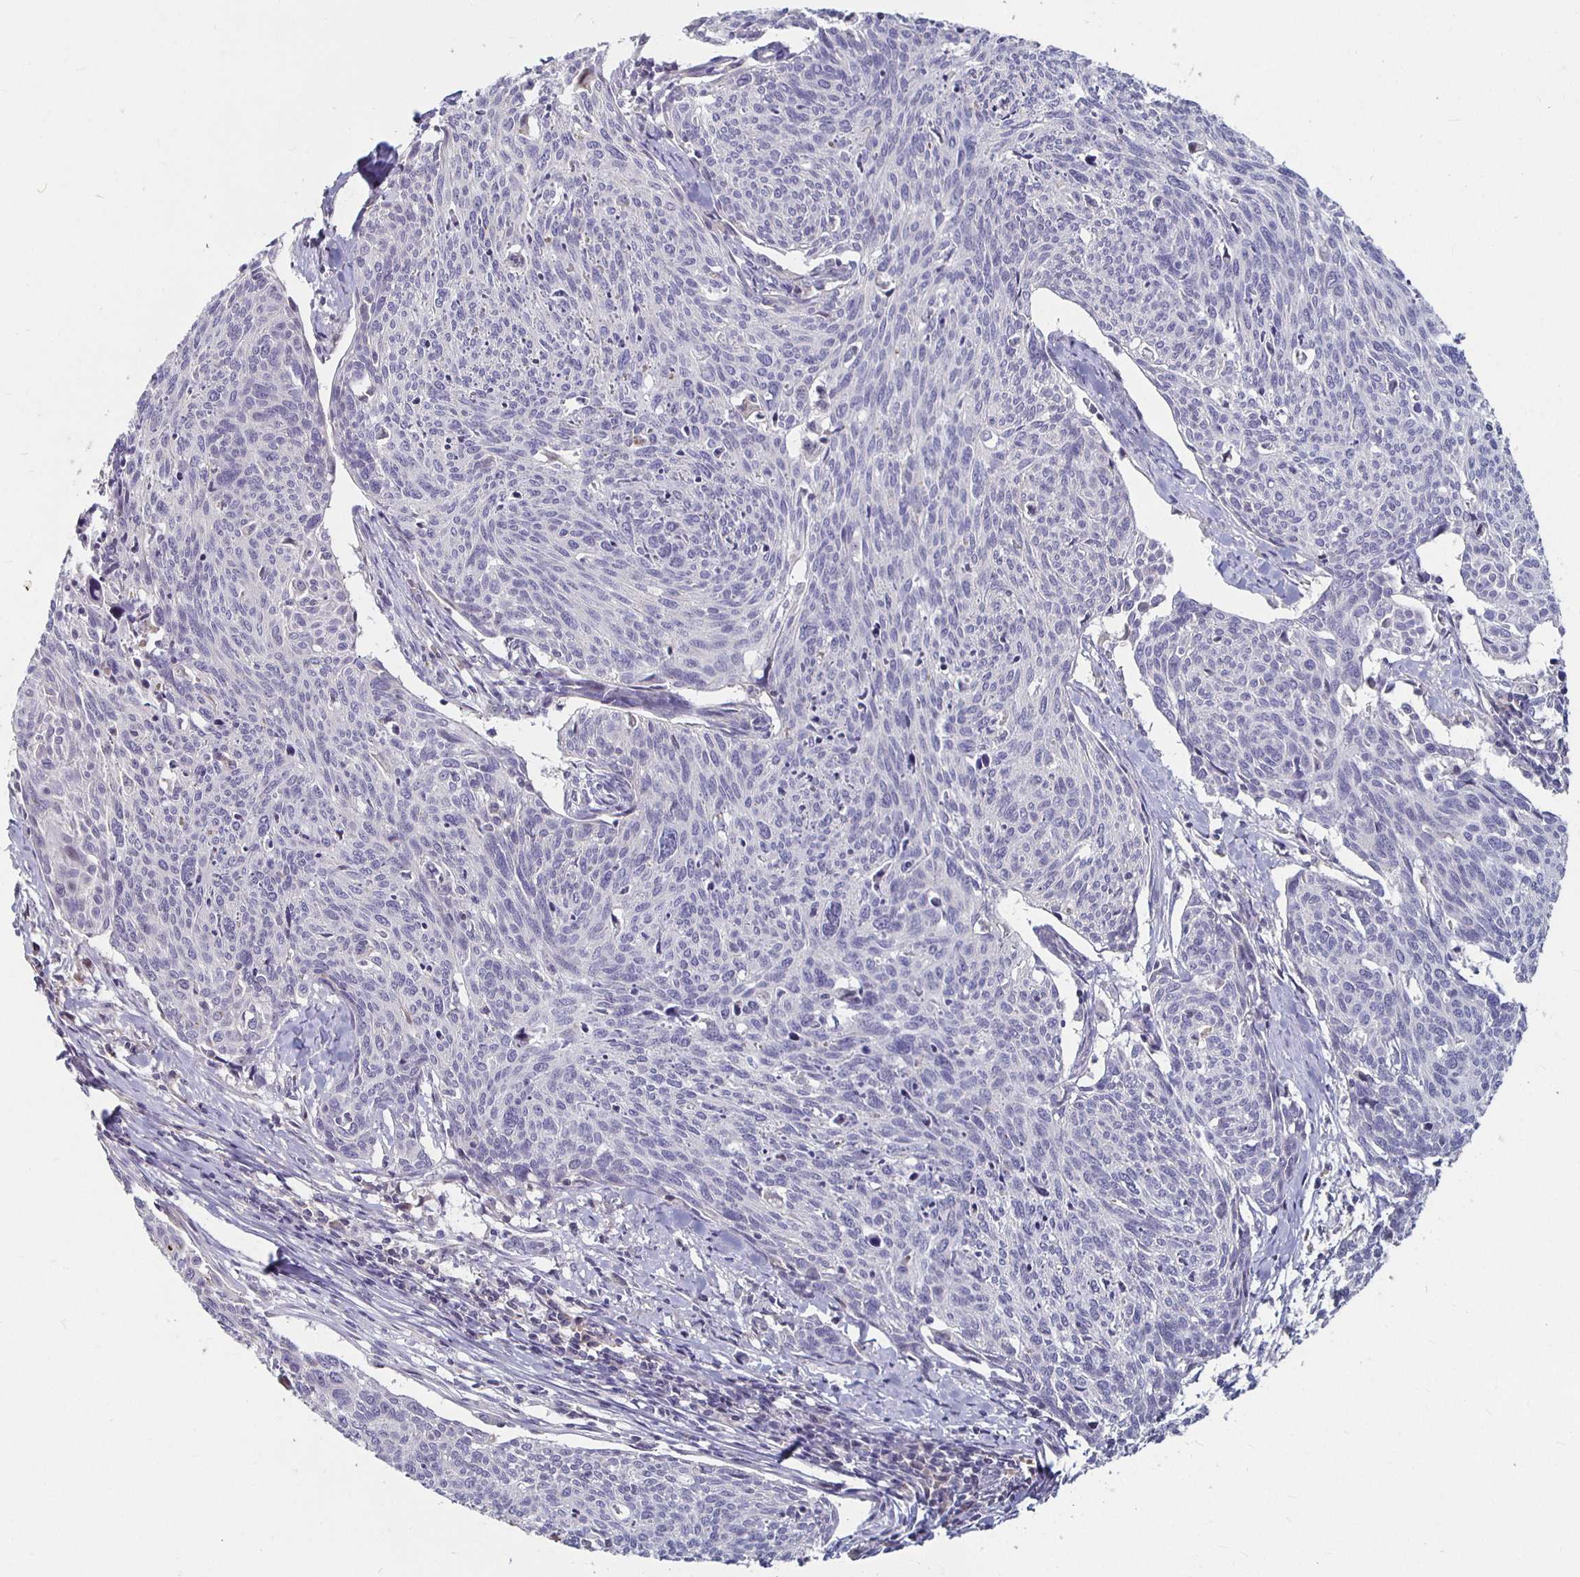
{"staining": {"intensity": "negative", "quantity": "none", "location": "none"}, "tissue": "cervical cancer", "cell_type": "Tumor cells", "image_type": "cancer", "snomed": [{"axis": "morphology", "description": "Squamous cell carcinoma, NOS"}, {"axis": "topography", "description": "Cervix"}], "caption": "The photomicrograph exhibits no staining of tumor cells in cervical squamous cell carcinoma.", "gene": "RNF144B", "patient": {"sex": "female", "age": 49}}